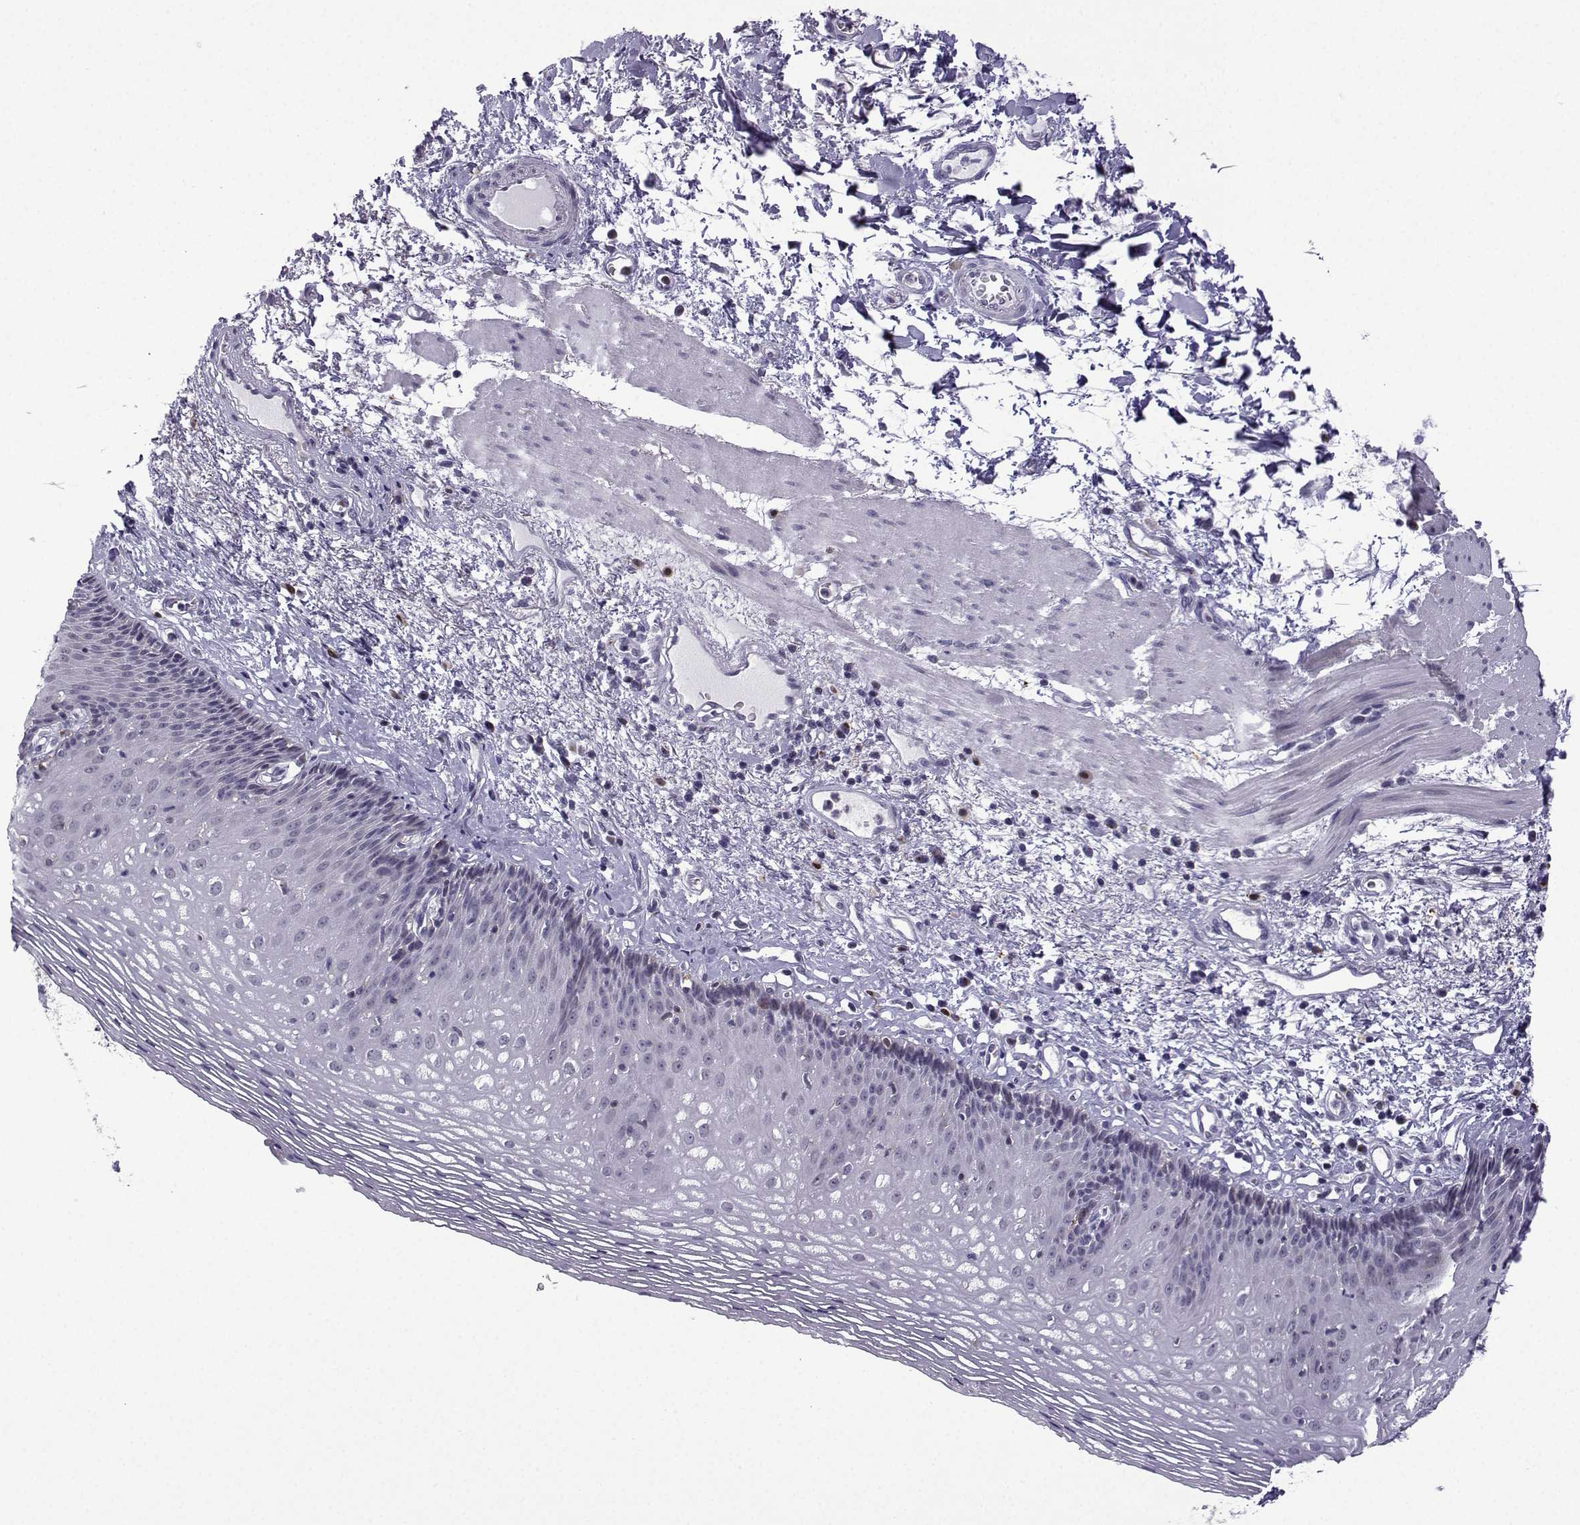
{"staining": {"intensity": "negative", "quantity": "none", "location": "none"}, "tissue": "esophagus", "cell_type": "Squamous epithelial cells", "image_type": "normal", "snomed": [{"axis": "morphology", "description": "Normal tissue, NOS"}, {"axis": "topography", "description": "Esophagus"}], "caption": "Immunohistochemistry (IHC) micrograph of normal esophagus: esophagus stained with DAB (3,3'-diaminobenzidine) reveals no significant protein staining in squamous epithelial cells.", "gene": "HTR7", "patient": {"sex": "male", "age": 76}}